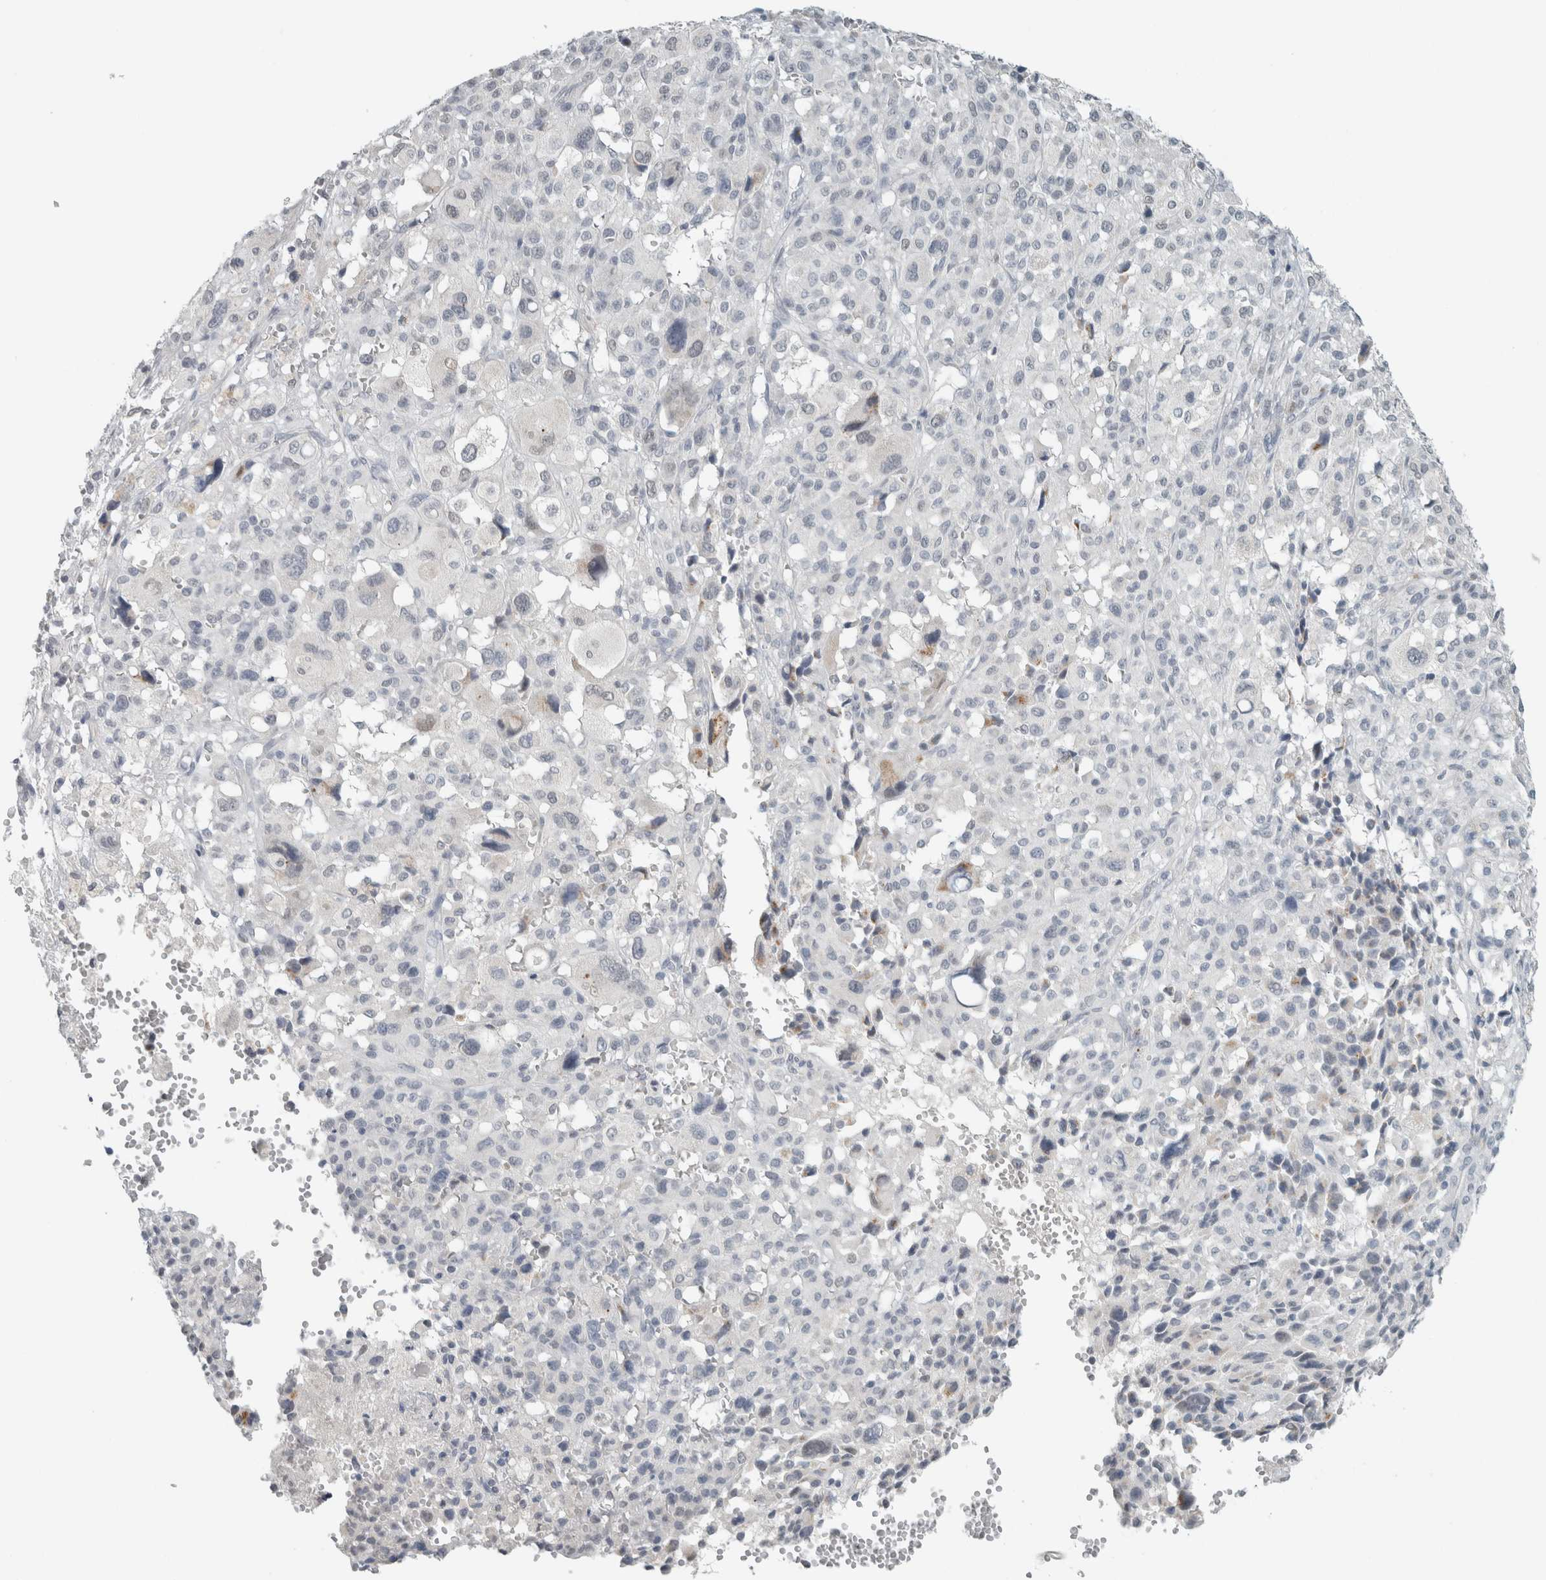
{"staining": {"intensity": "negative", "quantity": "none", "location": "none"}, "tissue": "melanoma", "cell_type": "Tumor cells", "image_type": "cancer", "snomed": [{"axis": "morphology", "description": "Malignant melanoma, Metastatic site"}, {"axis": "topography", "description": "Skin"}], "caption": "This photomicrograph is of malignant melanoma (metastatic site) stained with immunohistochemistry to label a protein in brown with the nuclei are counter-stained blue. There is no positivity in tumor cells.", "gene": "TRIT1", "patient": {"sex": "female", "age": 74}}